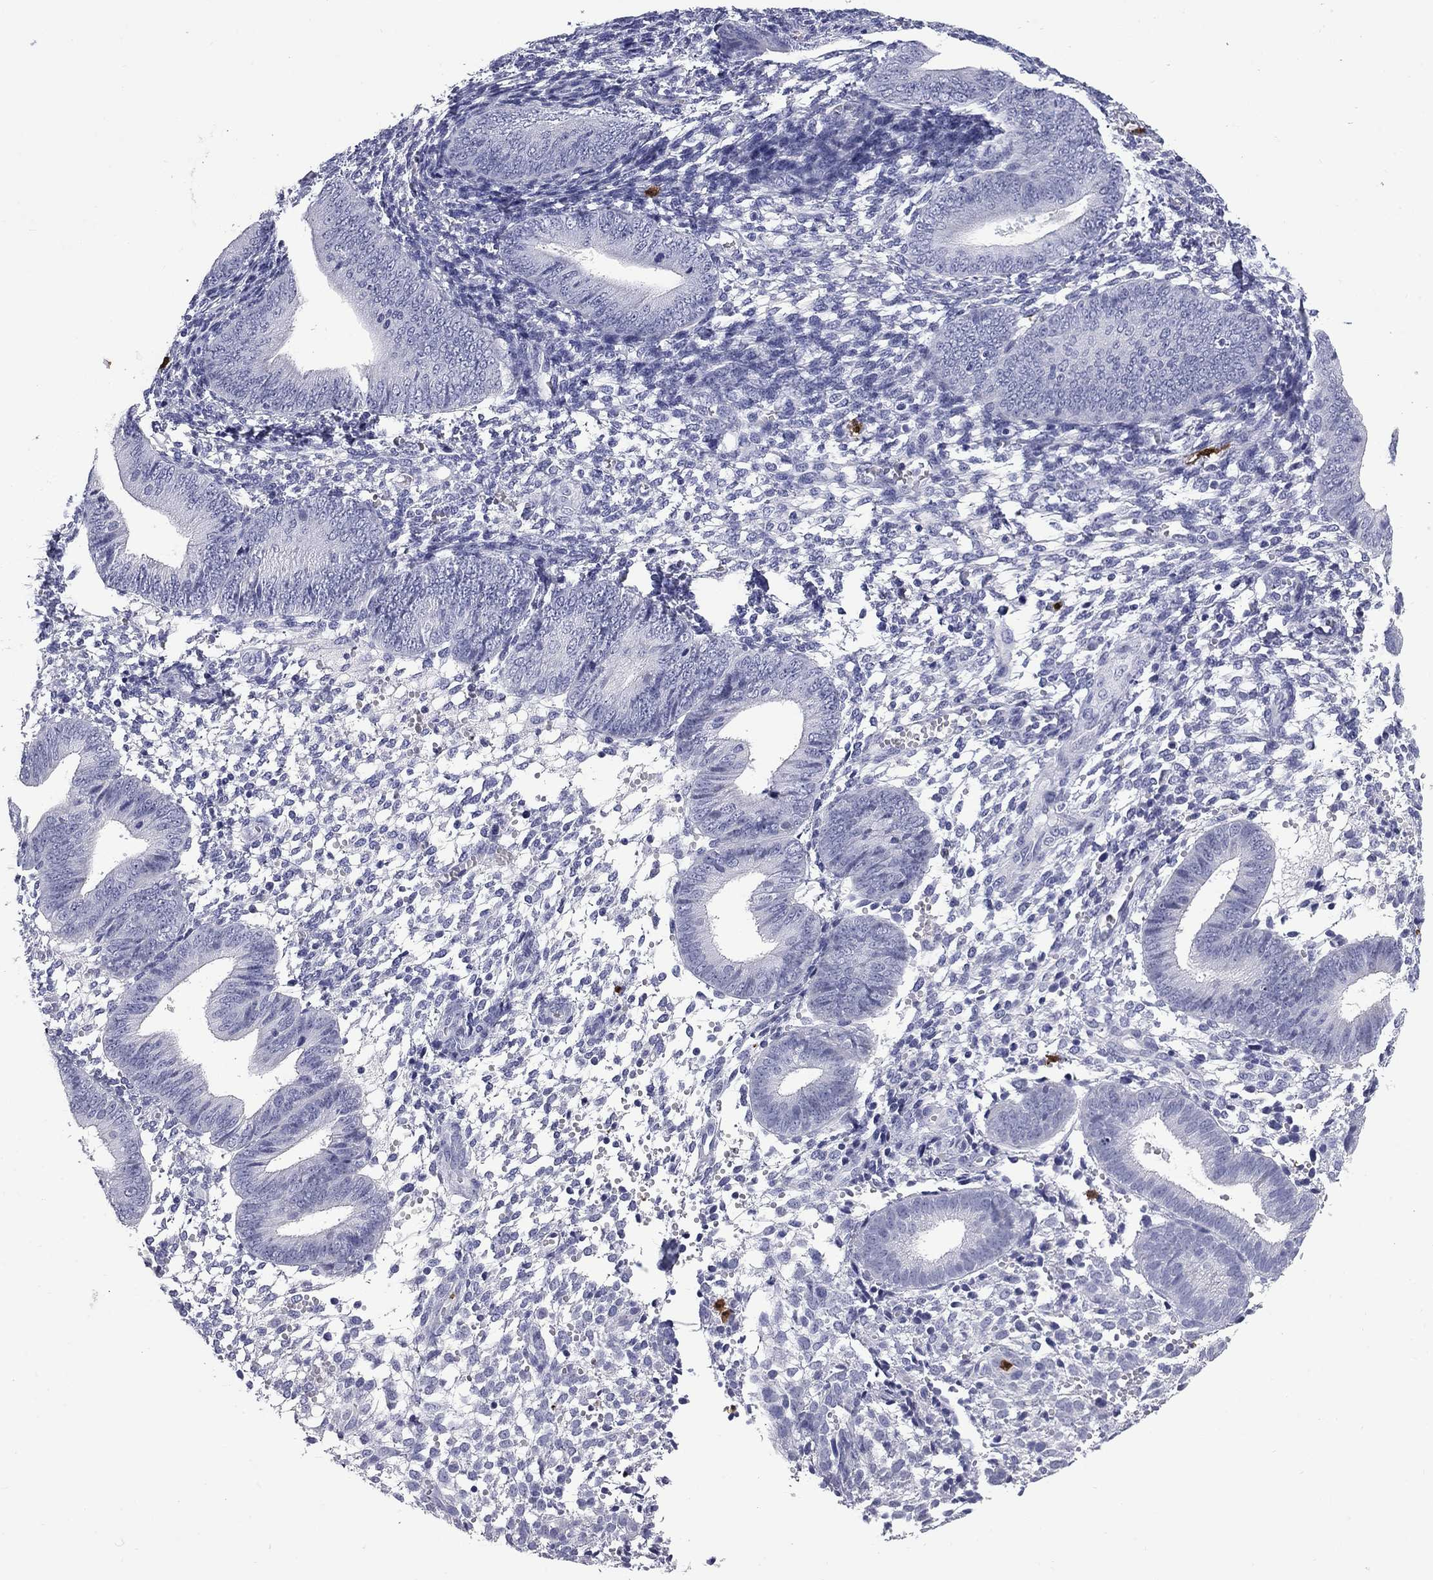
{"staining": {"intensity": "negative", "quantity": "none", "location": "none"}, "tissue": "endometrium", "cell_type": "Cells in endometrial stroma", "image_type": "normal", "snomed": [{"axis": "morphology", "description": "Normal tissue, NOS"}, {"axis": "topography", "description": "Endometrium"}], "caption": "DAB (3,3'-diaminobenzidine) immunohistochemical staining of normal endometrium reveals no significant positivity in cells in endometrial stroma.", "gene": "TRIM29", "patient": {"sex": "female", "age": 39}}